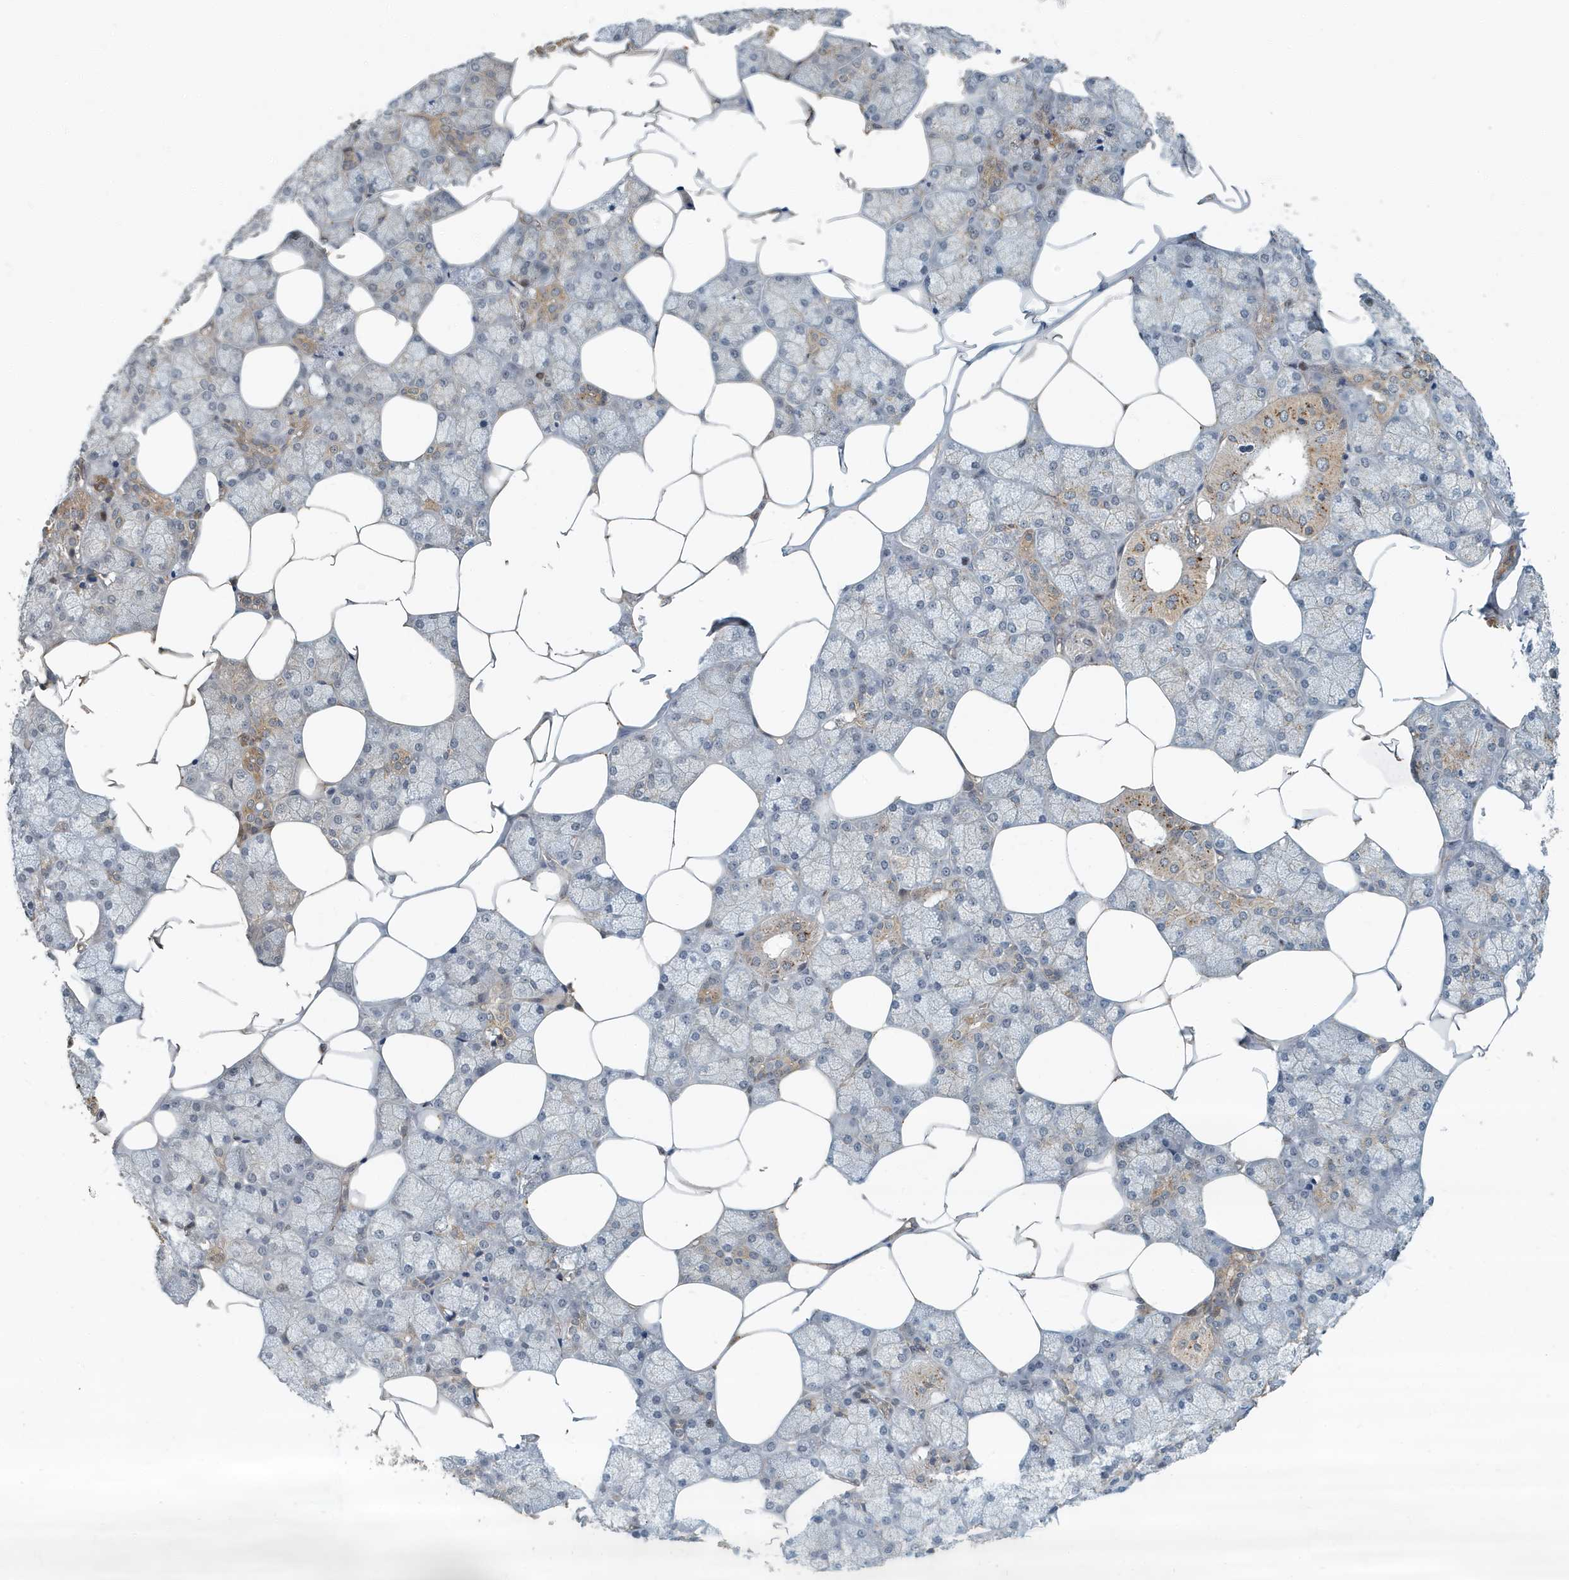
{"staining": {"intensity": "moderate", "quantity": "25%-75%", "location": "cytoplasmic/membranous"}, "tissue": "salivary gland", "cell_type": "Glandular cells", "image_type": "normal", "snomed": [{"axis": "morphology", "description": "Normal tissue, NOS"}, {"axis": "topography", "description": "Salivary gland"}], "caption": "The micrograph demonstrates immunohistochemical staining of unremarkable salivary gland. There is moderate cytoplasmic/membranous staining is present in about 25%-75% of glandular cells.", "gene": "KIF15", "patient": {"sex": "male", "age": 62}}